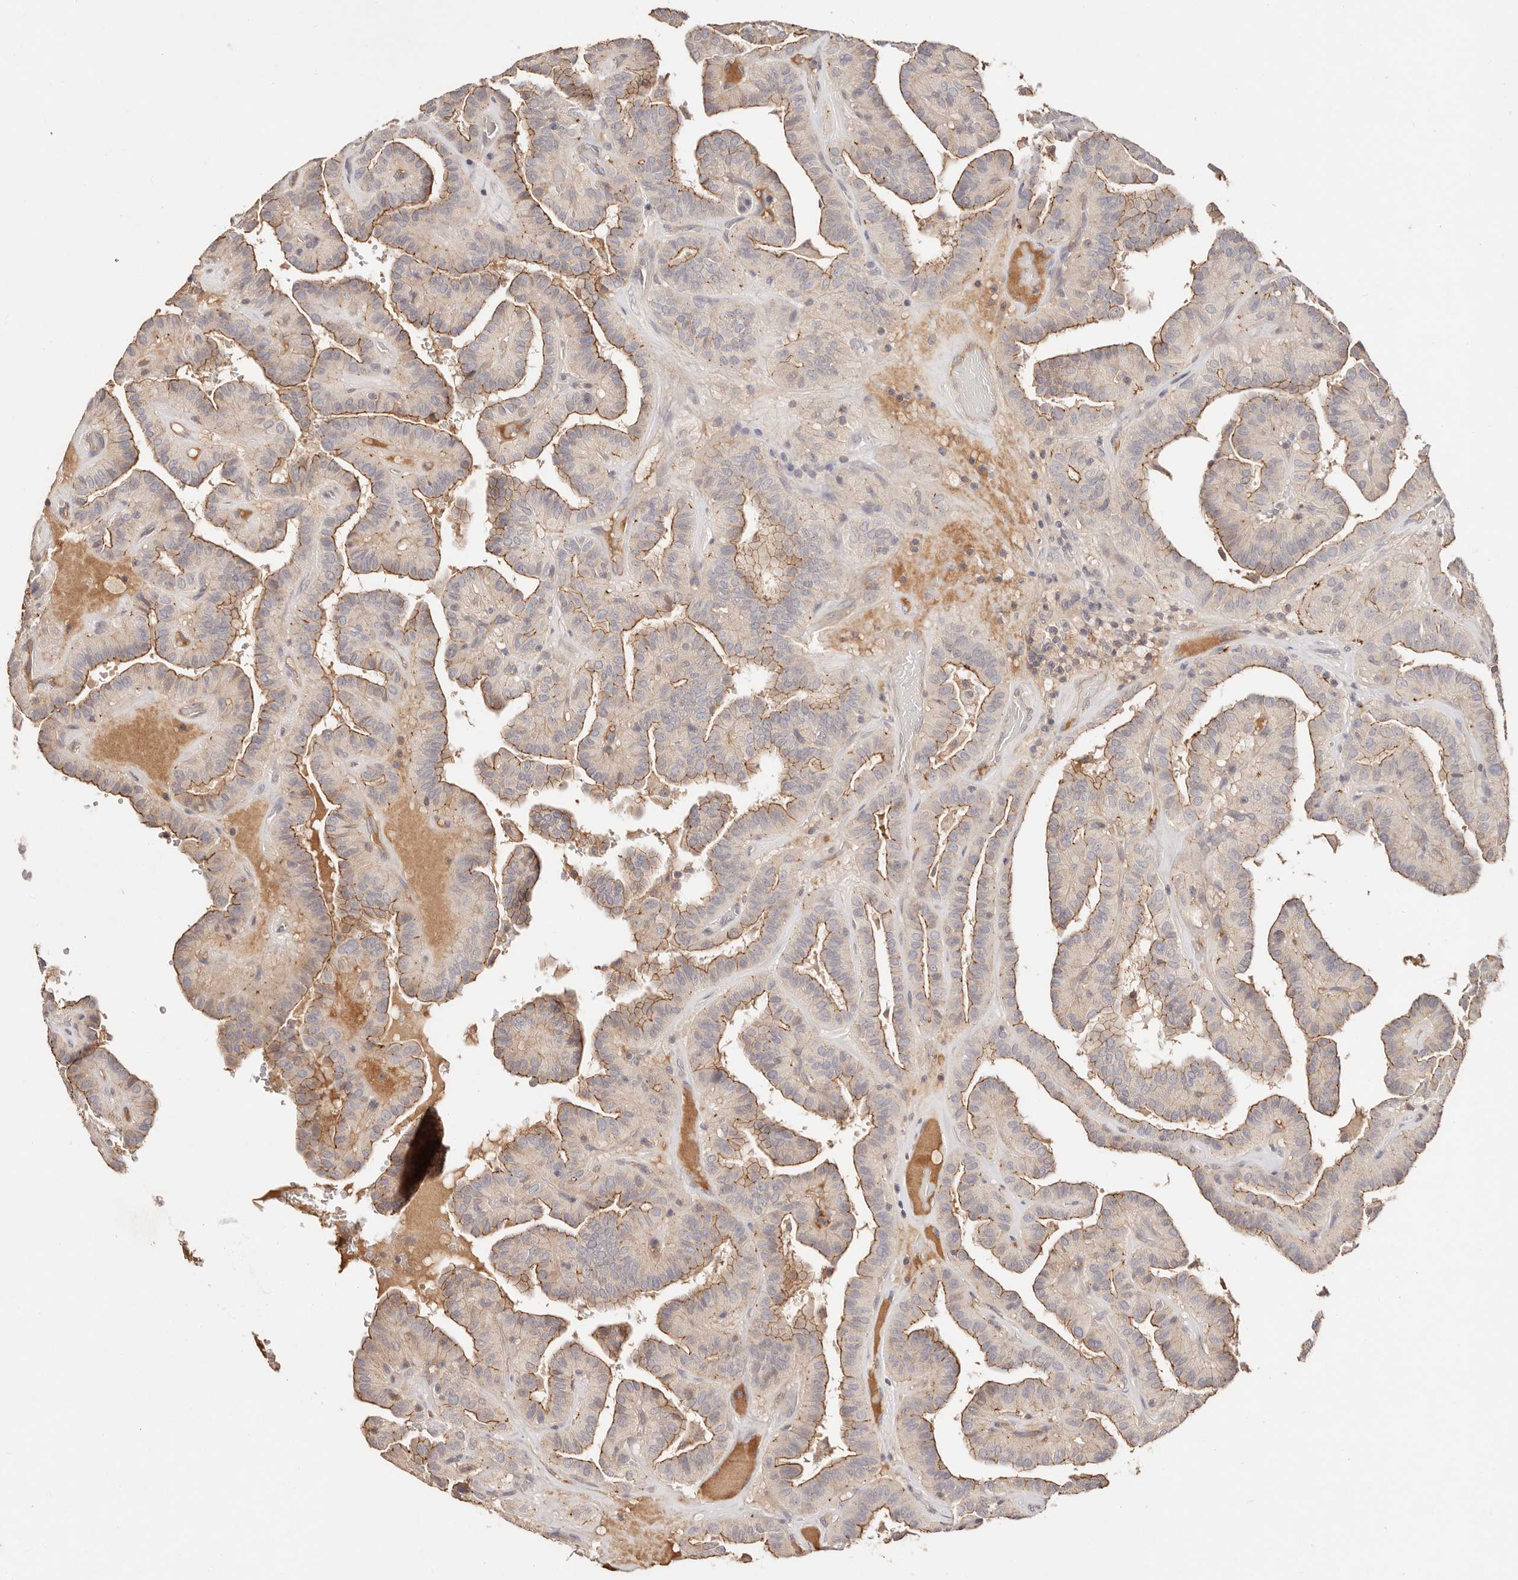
{"staining": {"intensity": "weak", "quantity": "25%-75%", "location": "cytoplasmic/membranous"}, "tissue": "thyroid cancer", "cell_type": "Tumor cells", "image_type": "cancer", "snomed": [{"axis": "morphology", "description": "Papillary adenocarcinoma, NOS"}, {"axis": "topography", "description": "Thyroid gland"}], "caption": "High-power microscopy captured an IHC photomicrograph of papillary adenocarcinoma (thyroid), revealing weak cytoplasmic/membranous positivity in about 25%-75% of tumor cells. (DAB (3,3'-diaminobenzidine) IHC, brown staining for protein, blue staining for nuclei).", "gene": "CXADR", "patient": {"sex": "male", "age": 77}}